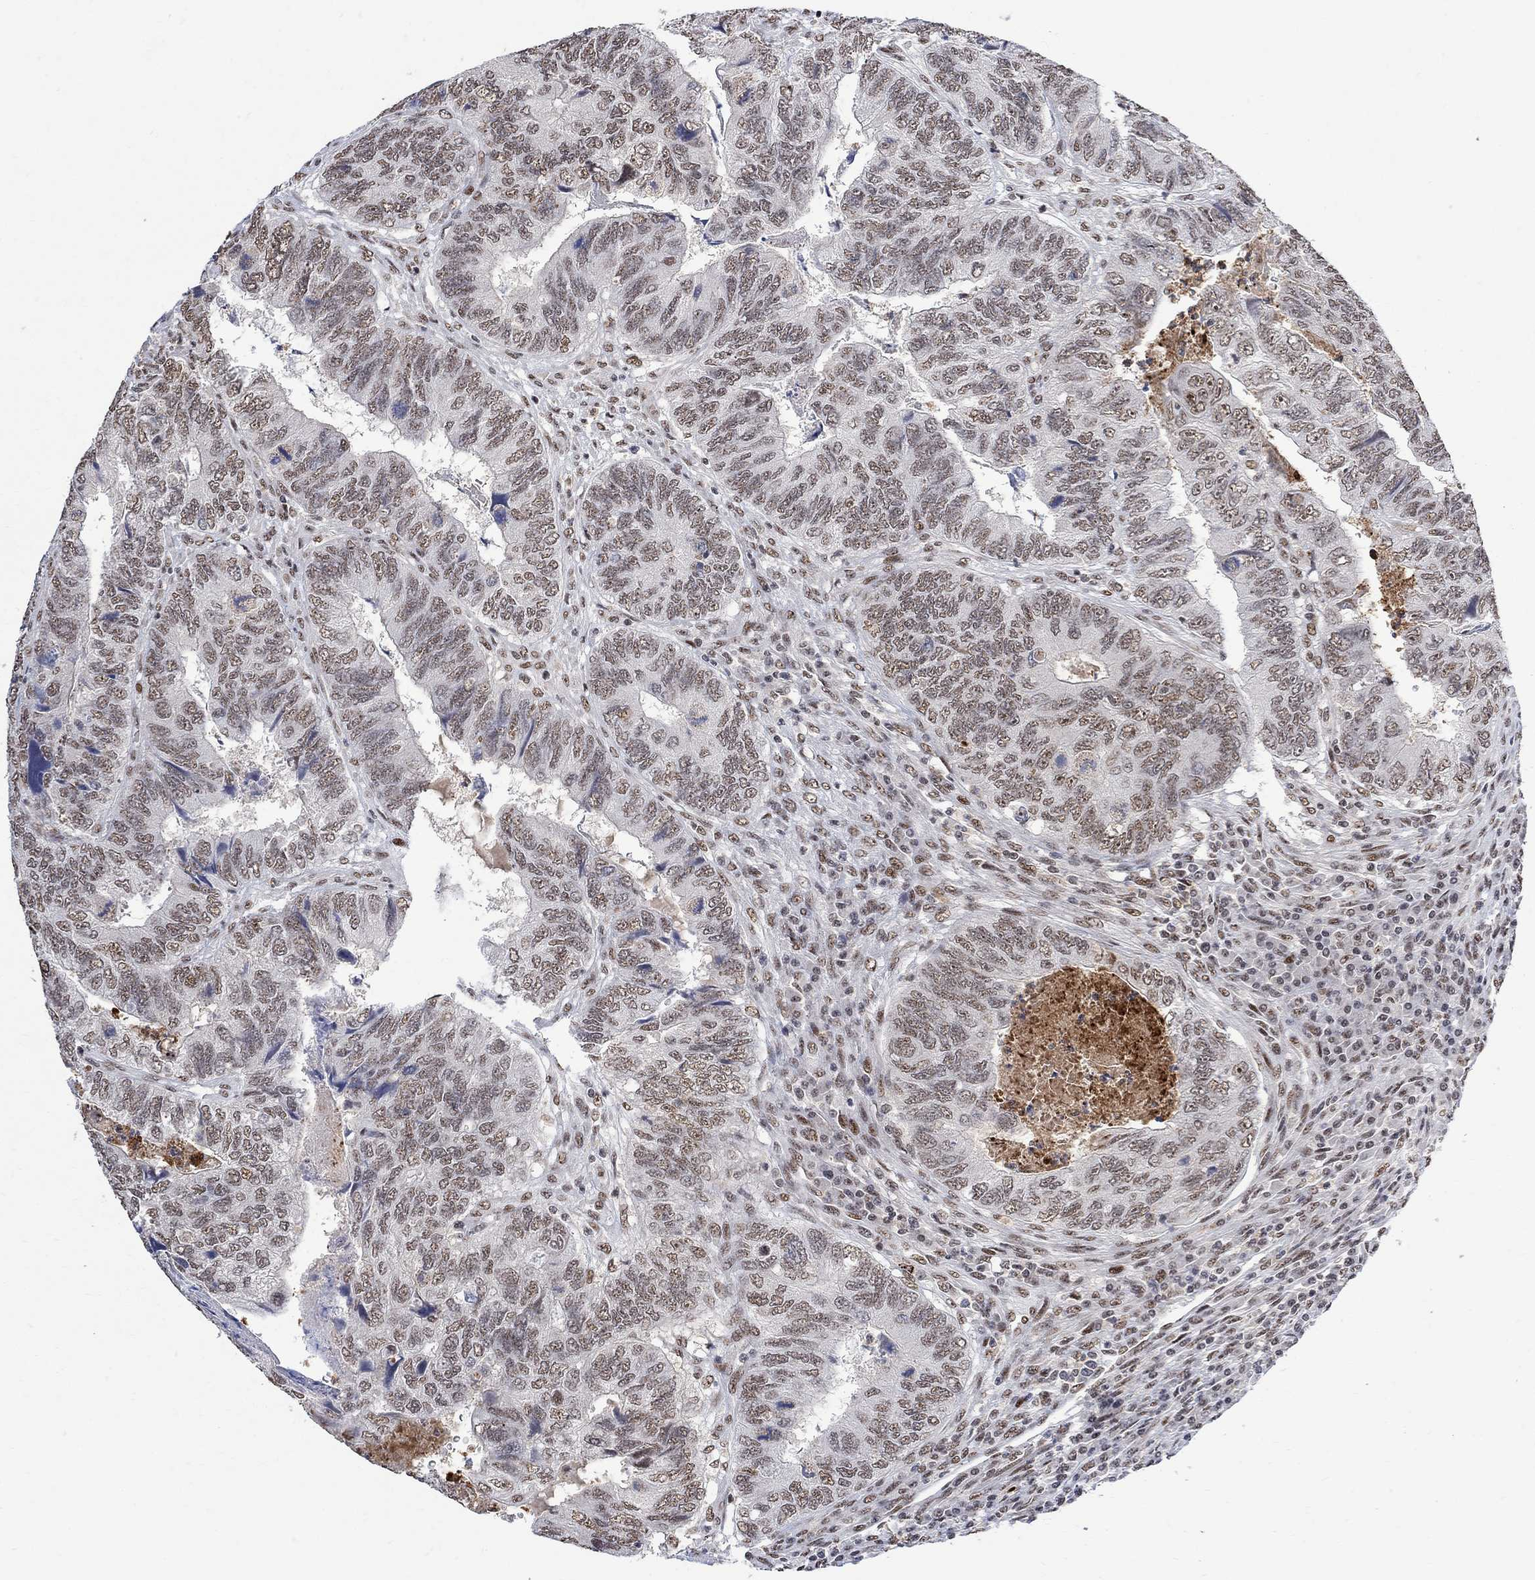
{"staining": {"intensity": "weak", "quantity": ">75%", "location": "nuclear"}, "tissue": "colorectal cancer", "cell_type": "Tumor cells", "image_type": "cancer", "snomed": [{"axis": "morphology", "description": "Adenocarcinoma, NOS"}, {"axis": "topography", "description": "Colon"}], "caption": "Colorectal cancer (adenocarcinoma) stained with DAB IHC shows low levels of weak nuclear positivity in approximately >75% of tumor cells. (DAB (3,3'-diaminobenzidine) IHC with brightfield microscopy, high magnification).", "gene": "E4F1", "patient": {"sex": "female", "age": 67}}